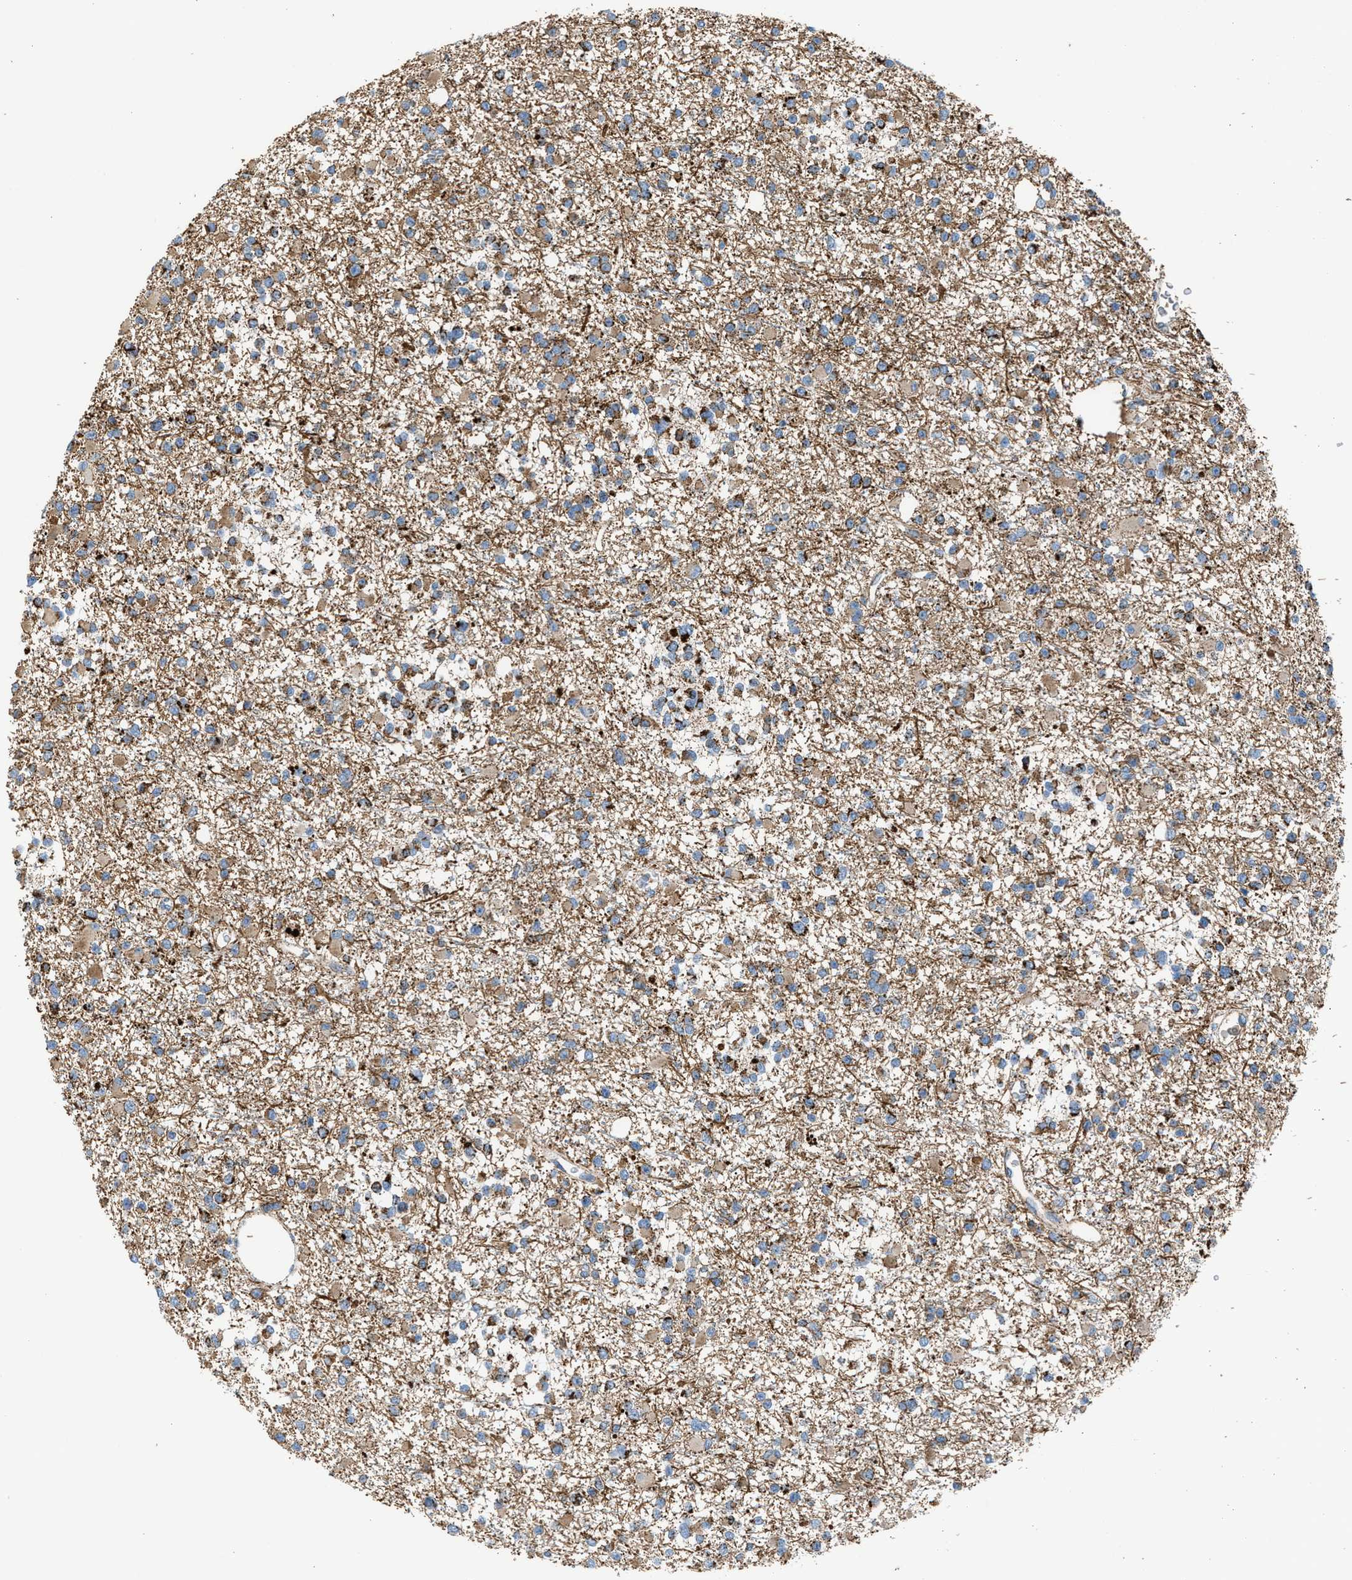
{"staining": {"intensity": "moderate", "quantity": ">75%", "location": "cytoplasmic/membranous"}, "tissue": "glioma", "cell_type": "Tumor cells", "image_type": "cancer", "snomed": [{"axis": "morphology", "description": "Glioma, malignant, Low grade"}, {"axis": "topography", "description": "Brain"}], "caption": "Glioma stained with immunohistochemistry (IHC) exhibits moderate cytoplasmic/membranous positivity in approximately >75% of tumor cells.", "gene": "PMPCA", "patient": {"sex": "female", "age": 22}}